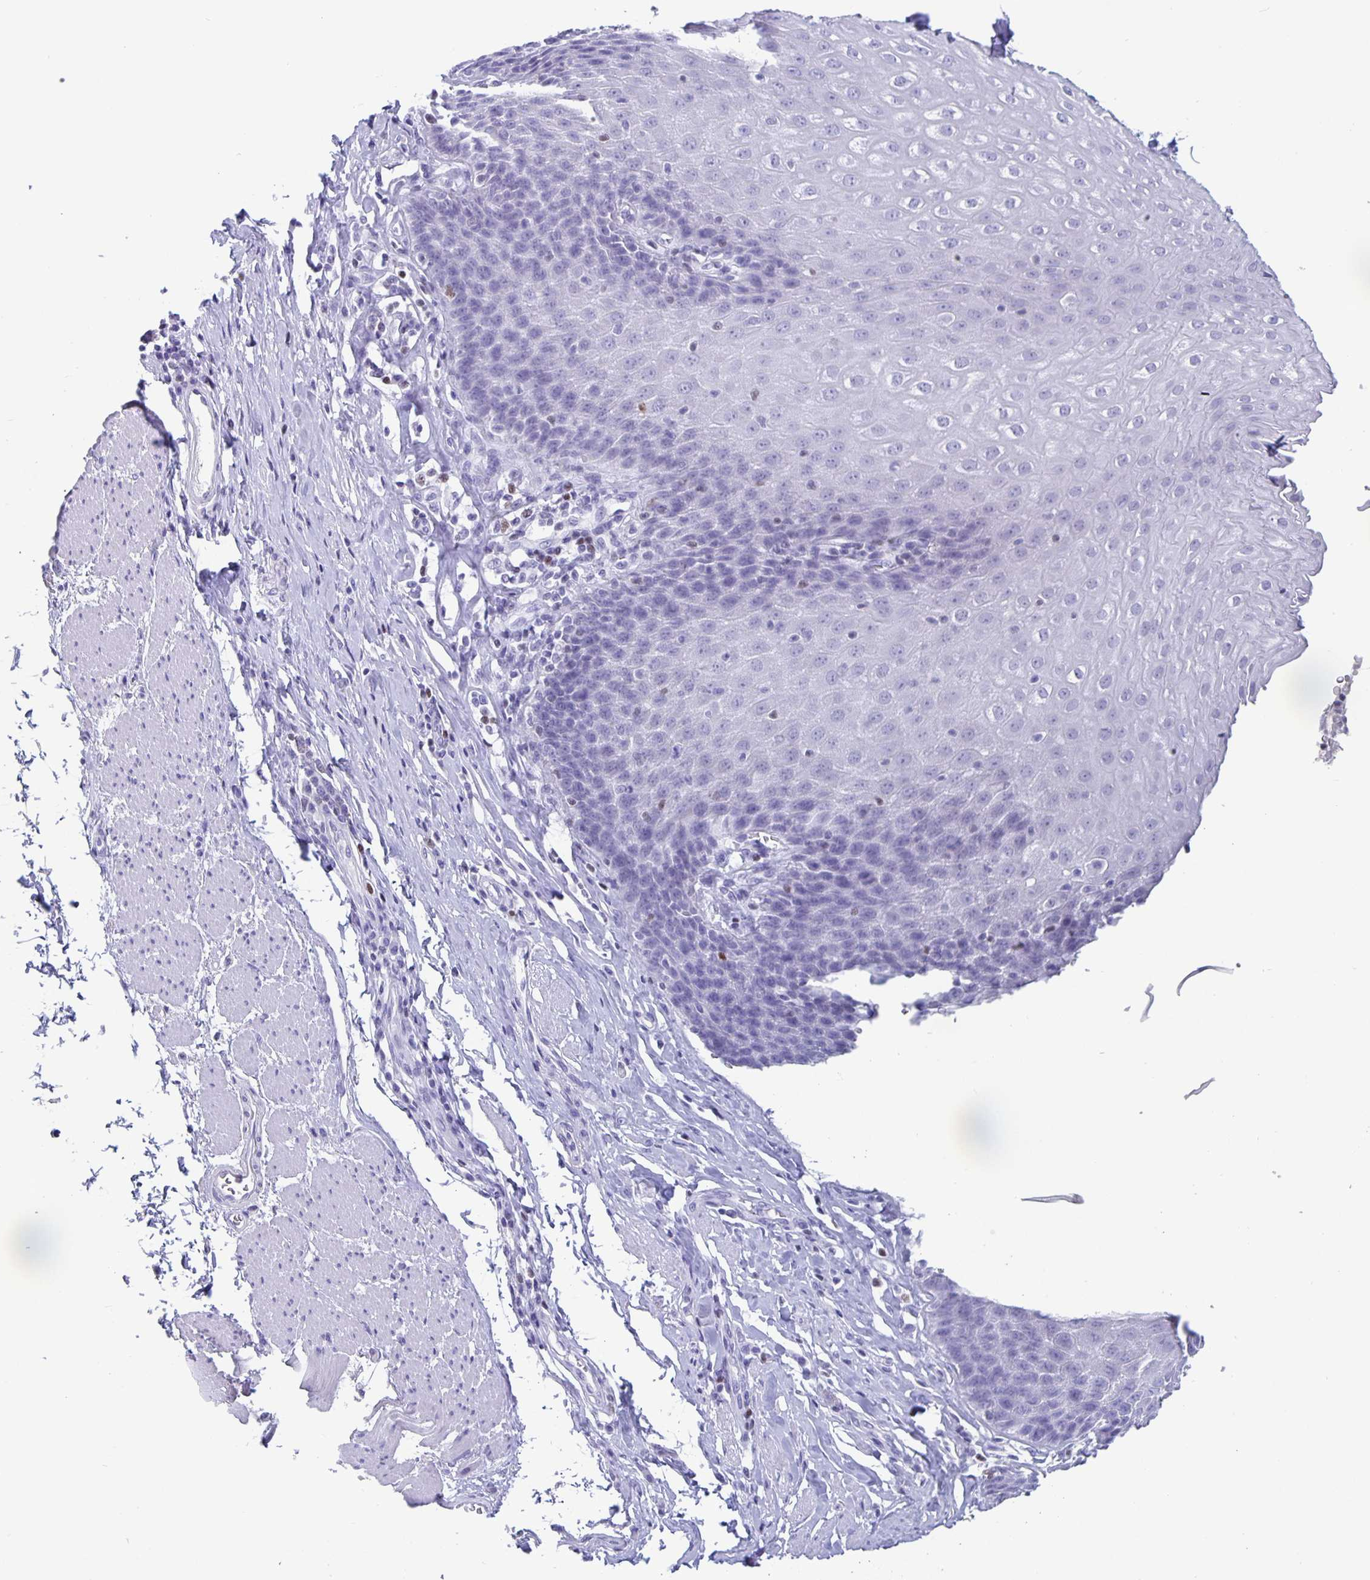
{"staining": {"intensity": "negative", "quantity": "none", "location": "none"}, "tissue": "esophagus", "cell_type": "Squamous epithelial cells", "image_type": "normal", "snomed": [{"axis": "morphology", "description": "Normal tissue, NOS"}, {"axis": "topography", "description": "Esophagus"}], "caption": "Squamous epithelial cells show no significant positivity in benign esophagus.", "gene": "SATB2", "patient": {"sex": "female", "age": 61}}